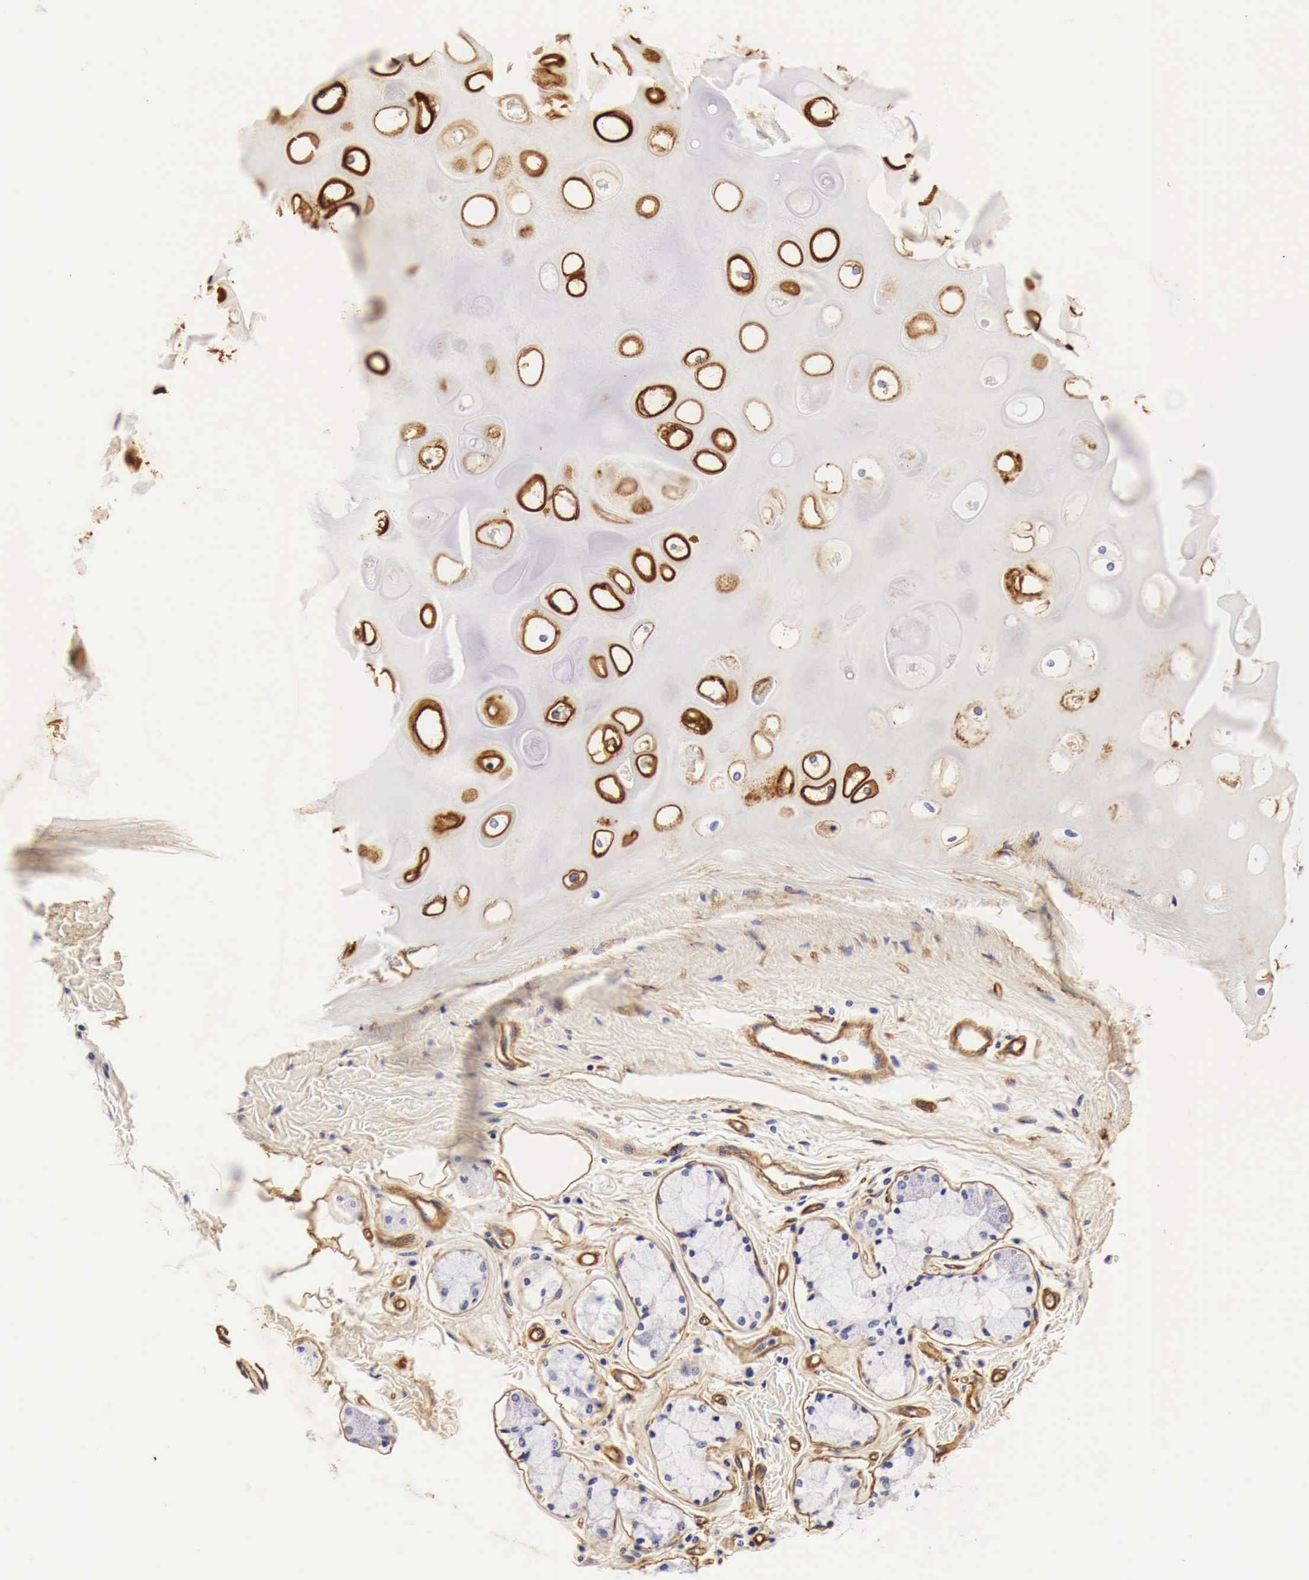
{"staining": {"intensity": "negative", "quantity": "none", "location": "none"}, "tissue": "bronchus", "cell_type": "Respiratory epithelial cells", "image_type": "normal", "snomed": [{"axis": "morphology", "description": "Normal tissue, NOS"}, {"axis": "topography", "description": "Cartilage tissue"}, {"axis": "topography", "description": "Lung"}], "caption": "A high-resolution micrograph shows IHC staining of unremarkable bronchus, which shows no significant positivity in respiratory epithelial cells. (IHC, brightfield microscopy, high magnification).", "gene": "LAMB2", "patient": {"sex": "male", "age": 65}}